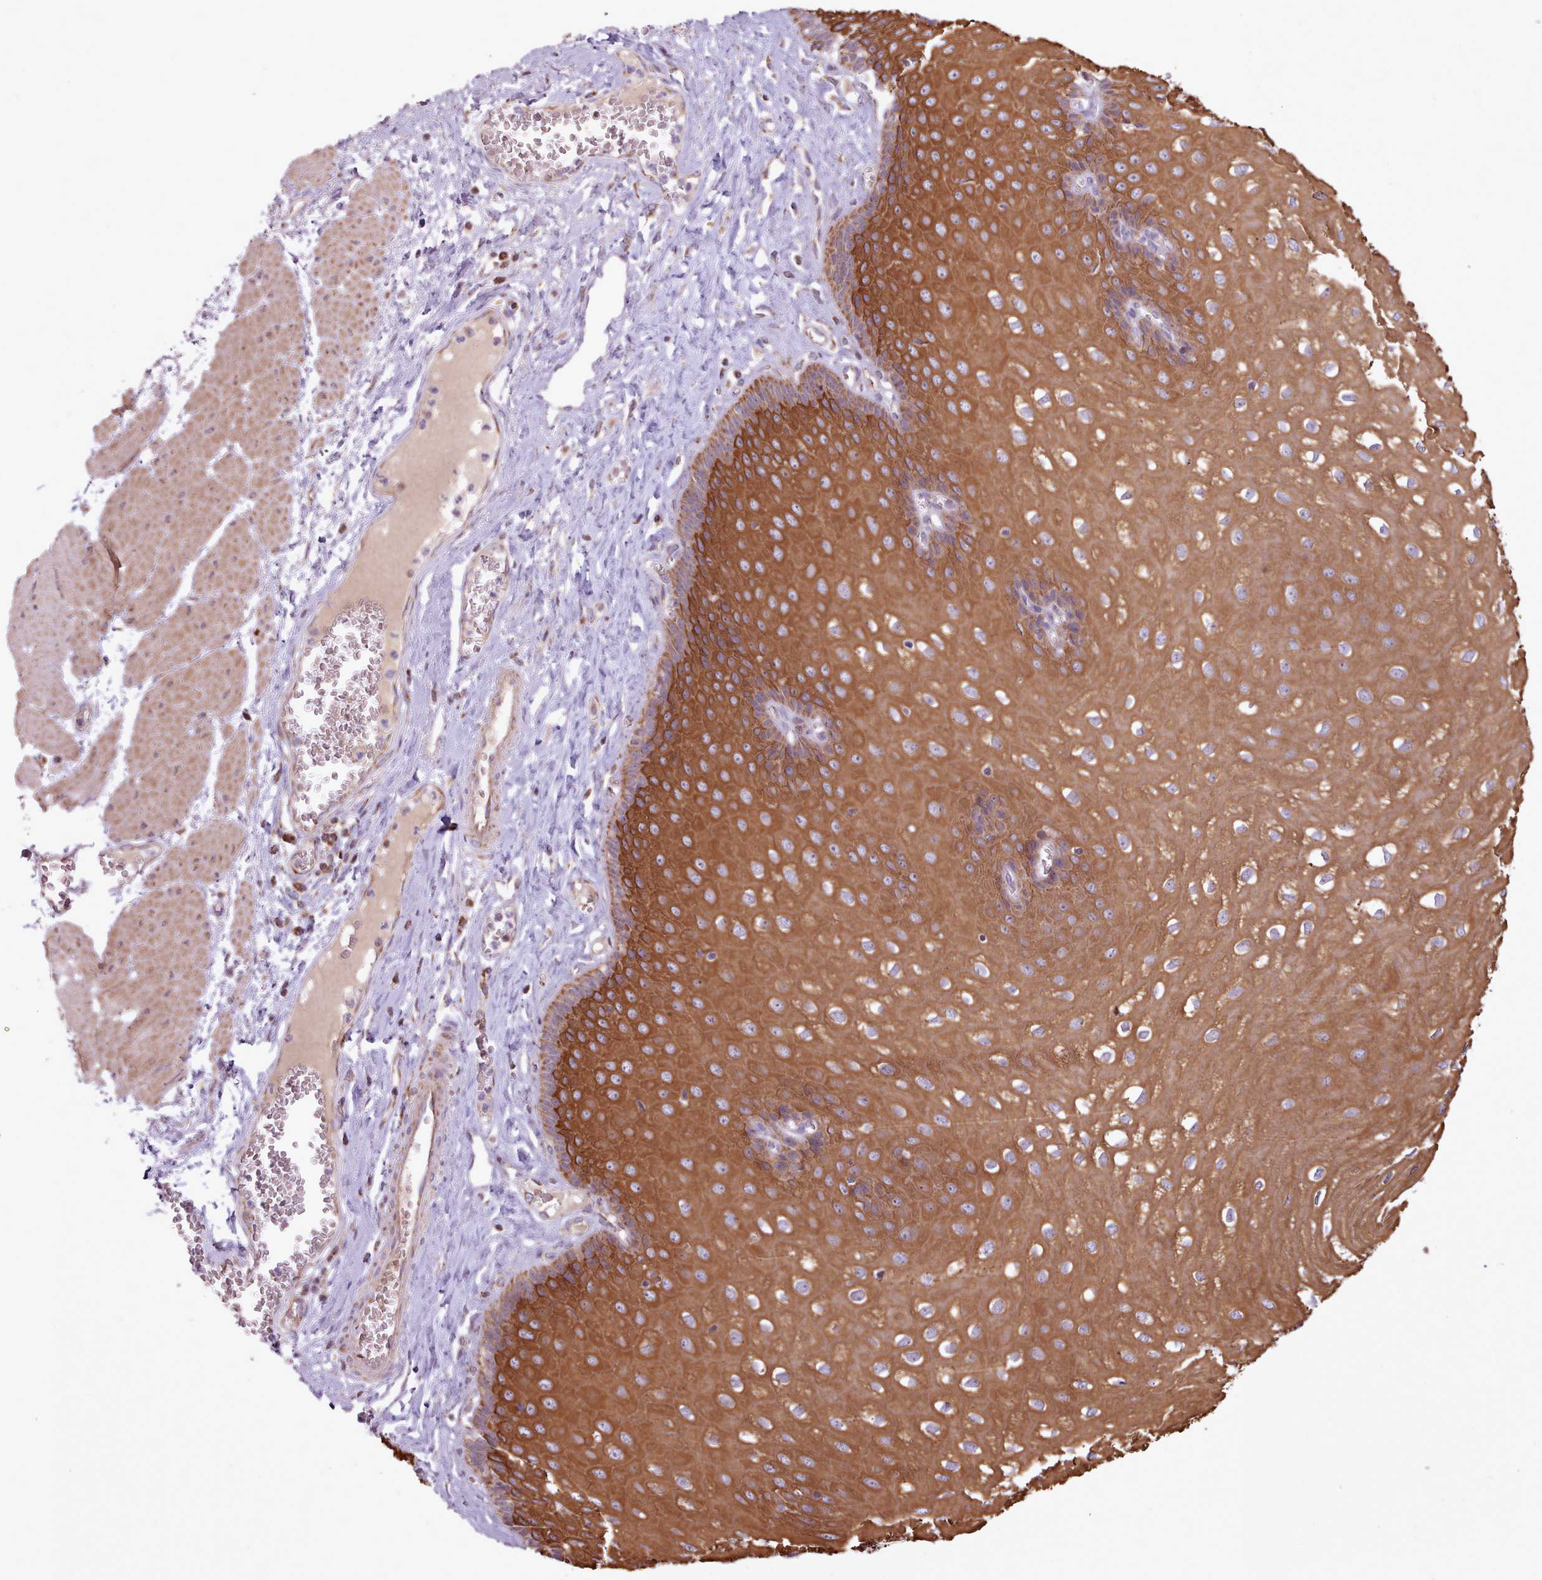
{"staining": {"intensity": "strong", "quantity": "25%-75%", "location": "cytoplasmic/membranous"}, "tissue": "esophagus", "cell_type": "Squamous epithelial cells", "image_type": "normal", "snomed": [{"axis": "morphology", "description": "Normal tissue, NOS"}, {"axis": "topography", "description": "Esophagus"}], "caption": "An image of human esophagus stained for a protein shows strong cytoplasmic/membranous brown staining in squamous epithelial cells. The staining is performed using DAB (3,3'-diaminobenzidine) brown chromogen to label protein expression. The nuclei are counter-stained blue using hematoxylin.", "gene": "LIN7C", "patient": {"sex": "male", "age": 60}}